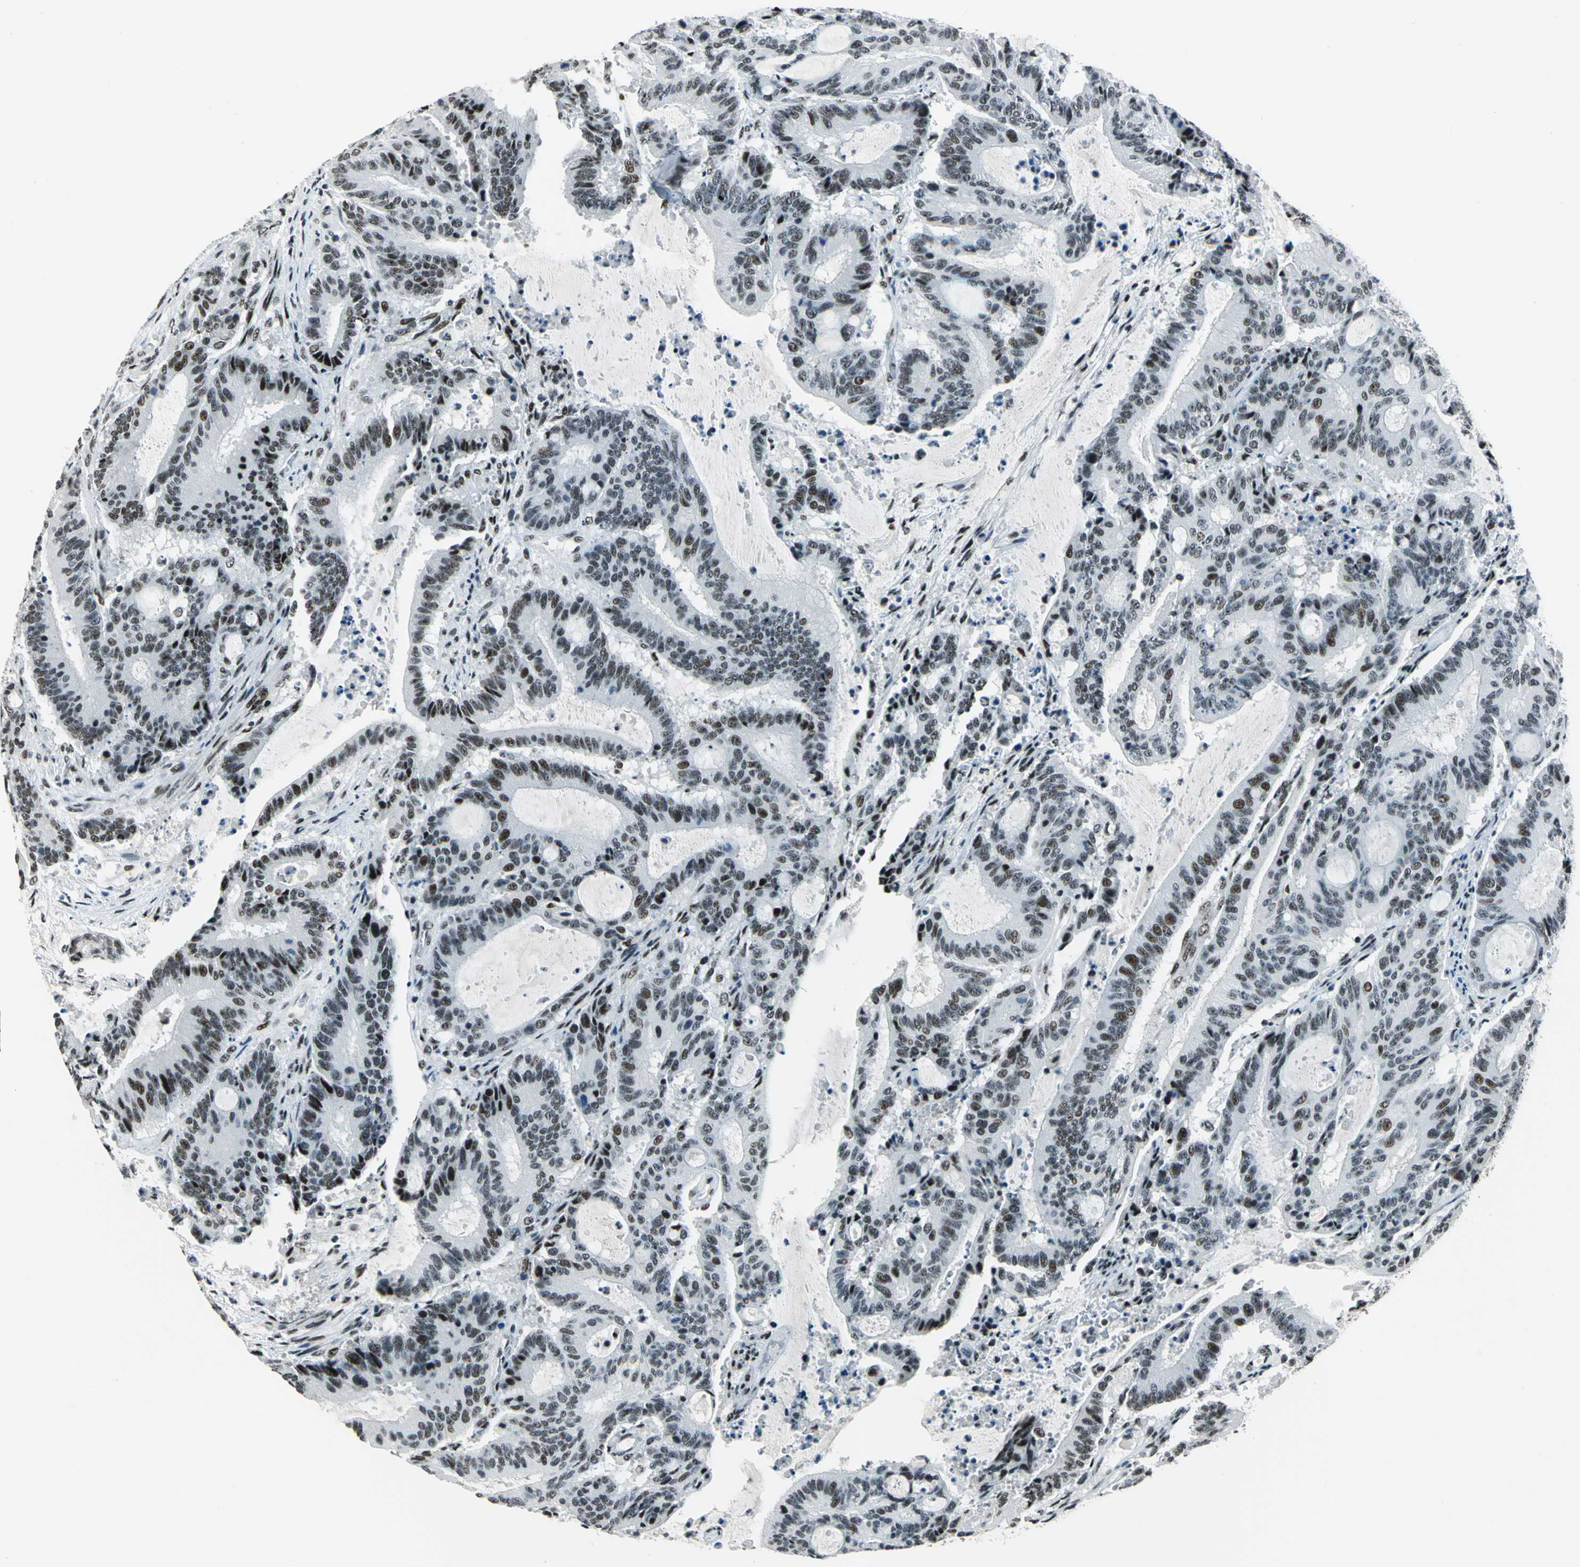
{"staining": {"intensity": "strong", "quantity": ">75%", "location": "nuclear"}, "tissue": "liver cancer", "cell_type": "Tumor cells", "image_type": "cancer", "snomed": [{"axis": "morphology", "description": "Cholangiocarcinoma"}, {"axis": "topography", "description": "Liver"}], "caption": "Liver cancer (cholangiocarcinoma) was stained to show a protein in brown. There is high levels of strong nuclear expression in approximately >75% of tumor cells.", "gene": "KAT6B", "patient": {"sex": "female", "age": 73}}